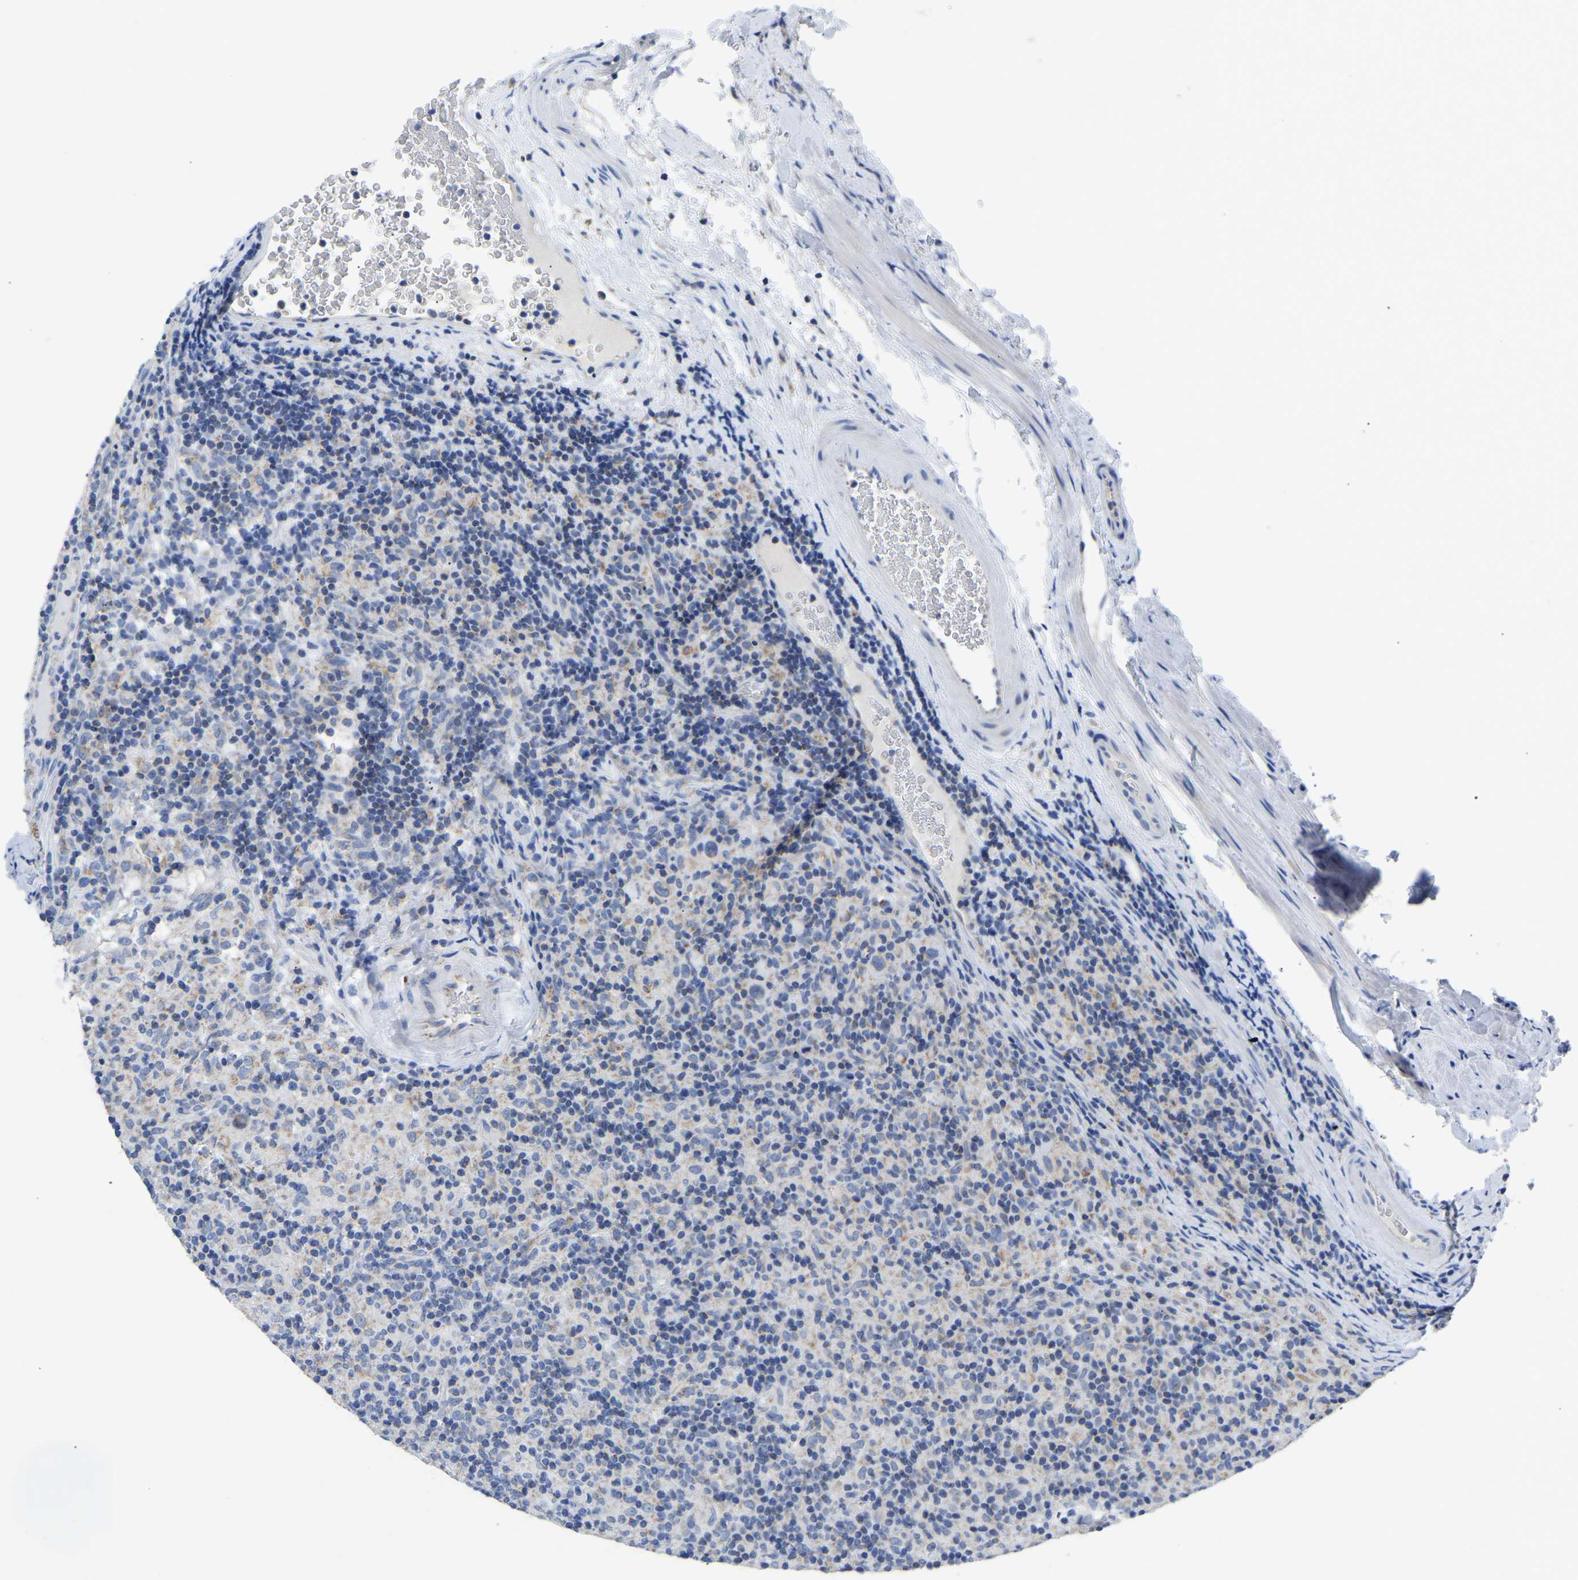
{"staining": {"intensity": "negative", "quantity": "none", "location": "none"}, "tissue": "lymphoma", "cell_type": "Tumor cells", "image_type": "cancer", "snomed": [{"axis": "morphology", "description": "Hodgkin's disease, NOS"}, {"axis": "topography", "description": "Lymph node"}], "caption": "A high-resolution photomicrograph shows immunohistochemistry (IHC) staining of Hodgkin's disease, which reveals no significant expression in tumor cells. (Stains: DAB IHC with hematoxylin counter stain, Microscopy: brightfield microscopy at high magnification).", "gene": "ETFA", "patient": {"sex": "male", "age": 70}}